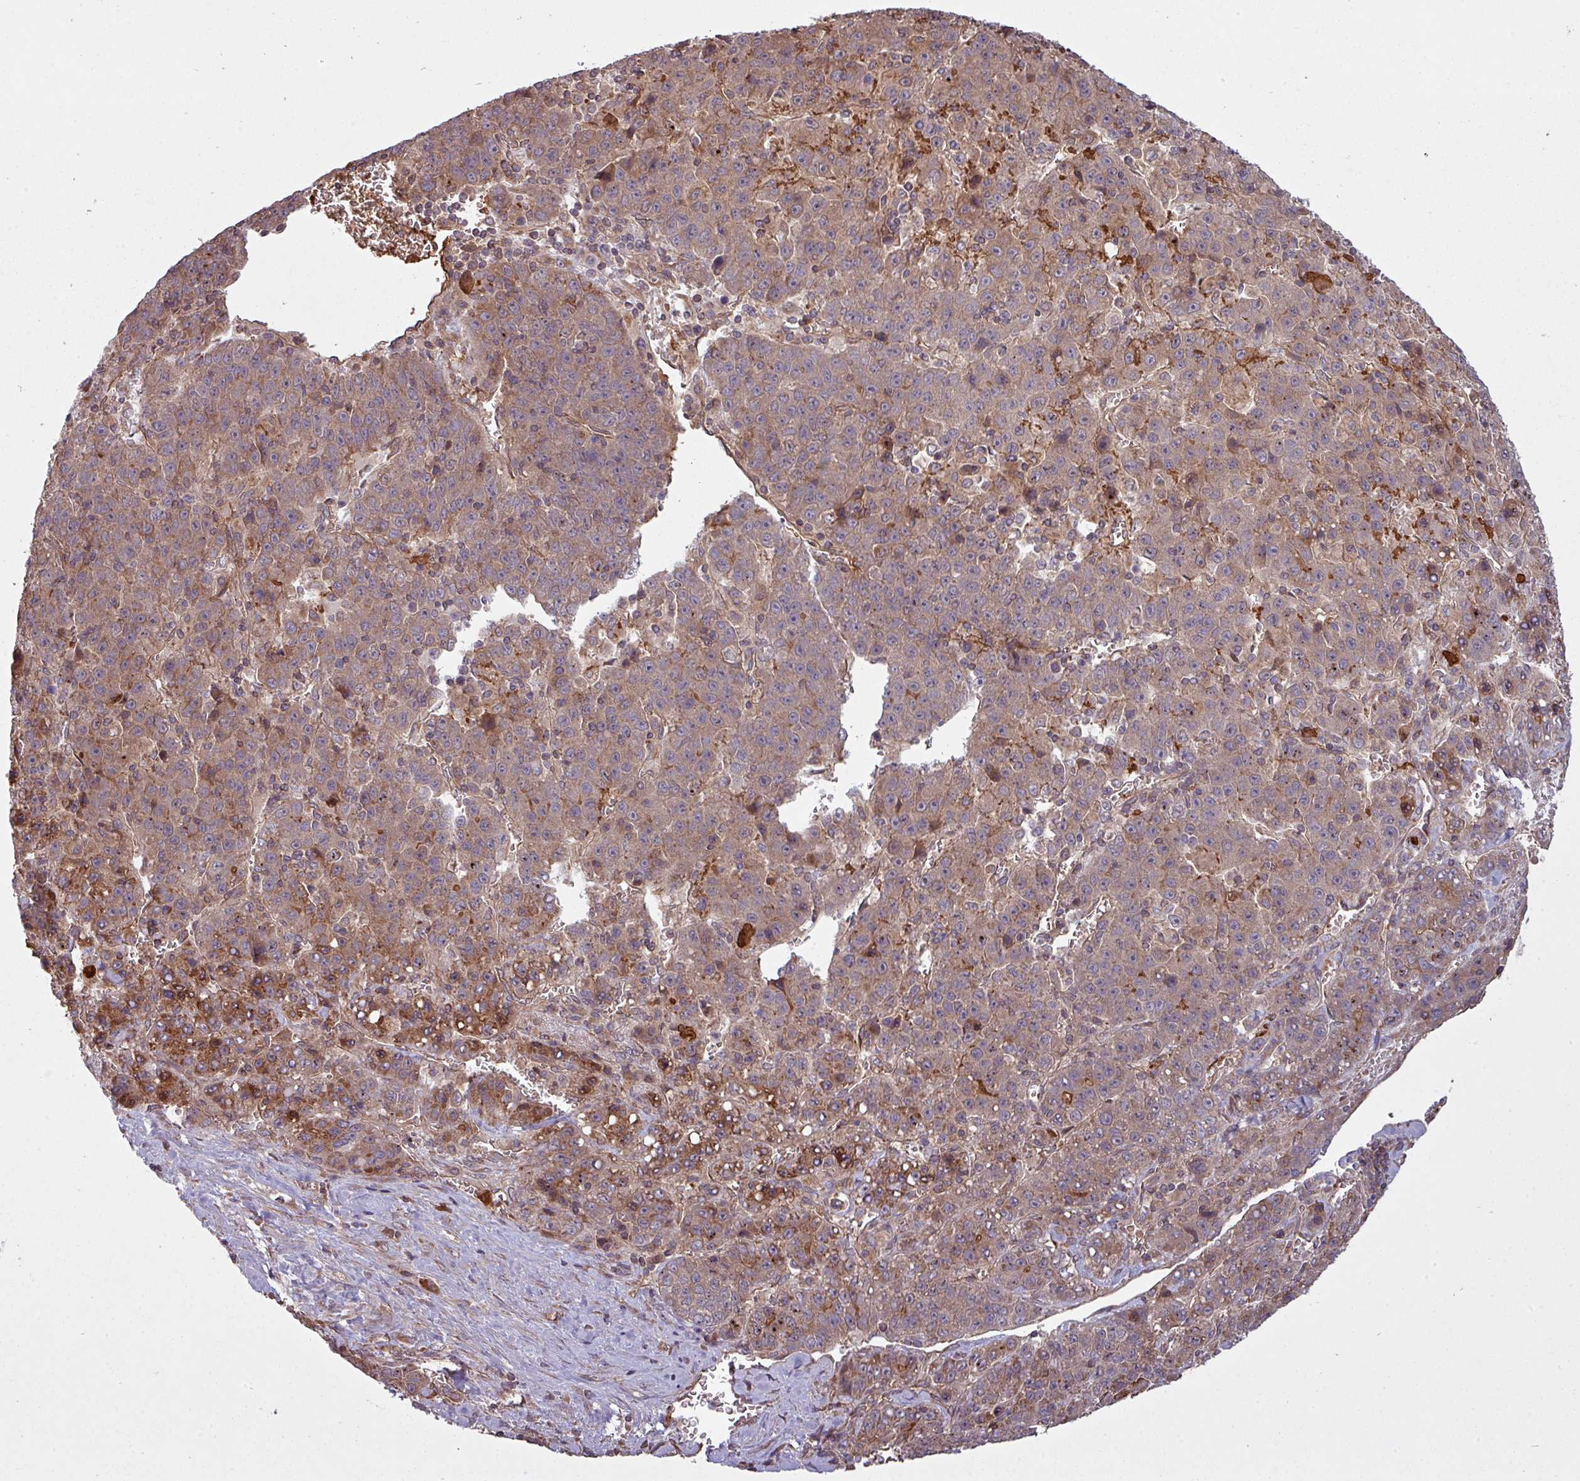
{"staining": {"intensity": "moderate", "quantity": ">75%", "location": "cytoplasmic/membranous"}, "tissue": "liver cancer", "cell_type": "Tumor cells", "image_type": "cancer", "snomed": [{"axis": "morphology", "description": "Carcinoma, Hepatocellular, NOS"}, {"axis": "topography", "description": "Liver"}], "caption": "Liver cancer (hepatocellular carcinoma) was stained to show a protein in brown. There is medium levels of moderate cytoplasmic/membranous expression in about >75% of tumor cells.", "gene": "SNRNP25", "patient": {"sex": "female", "age": 53}}